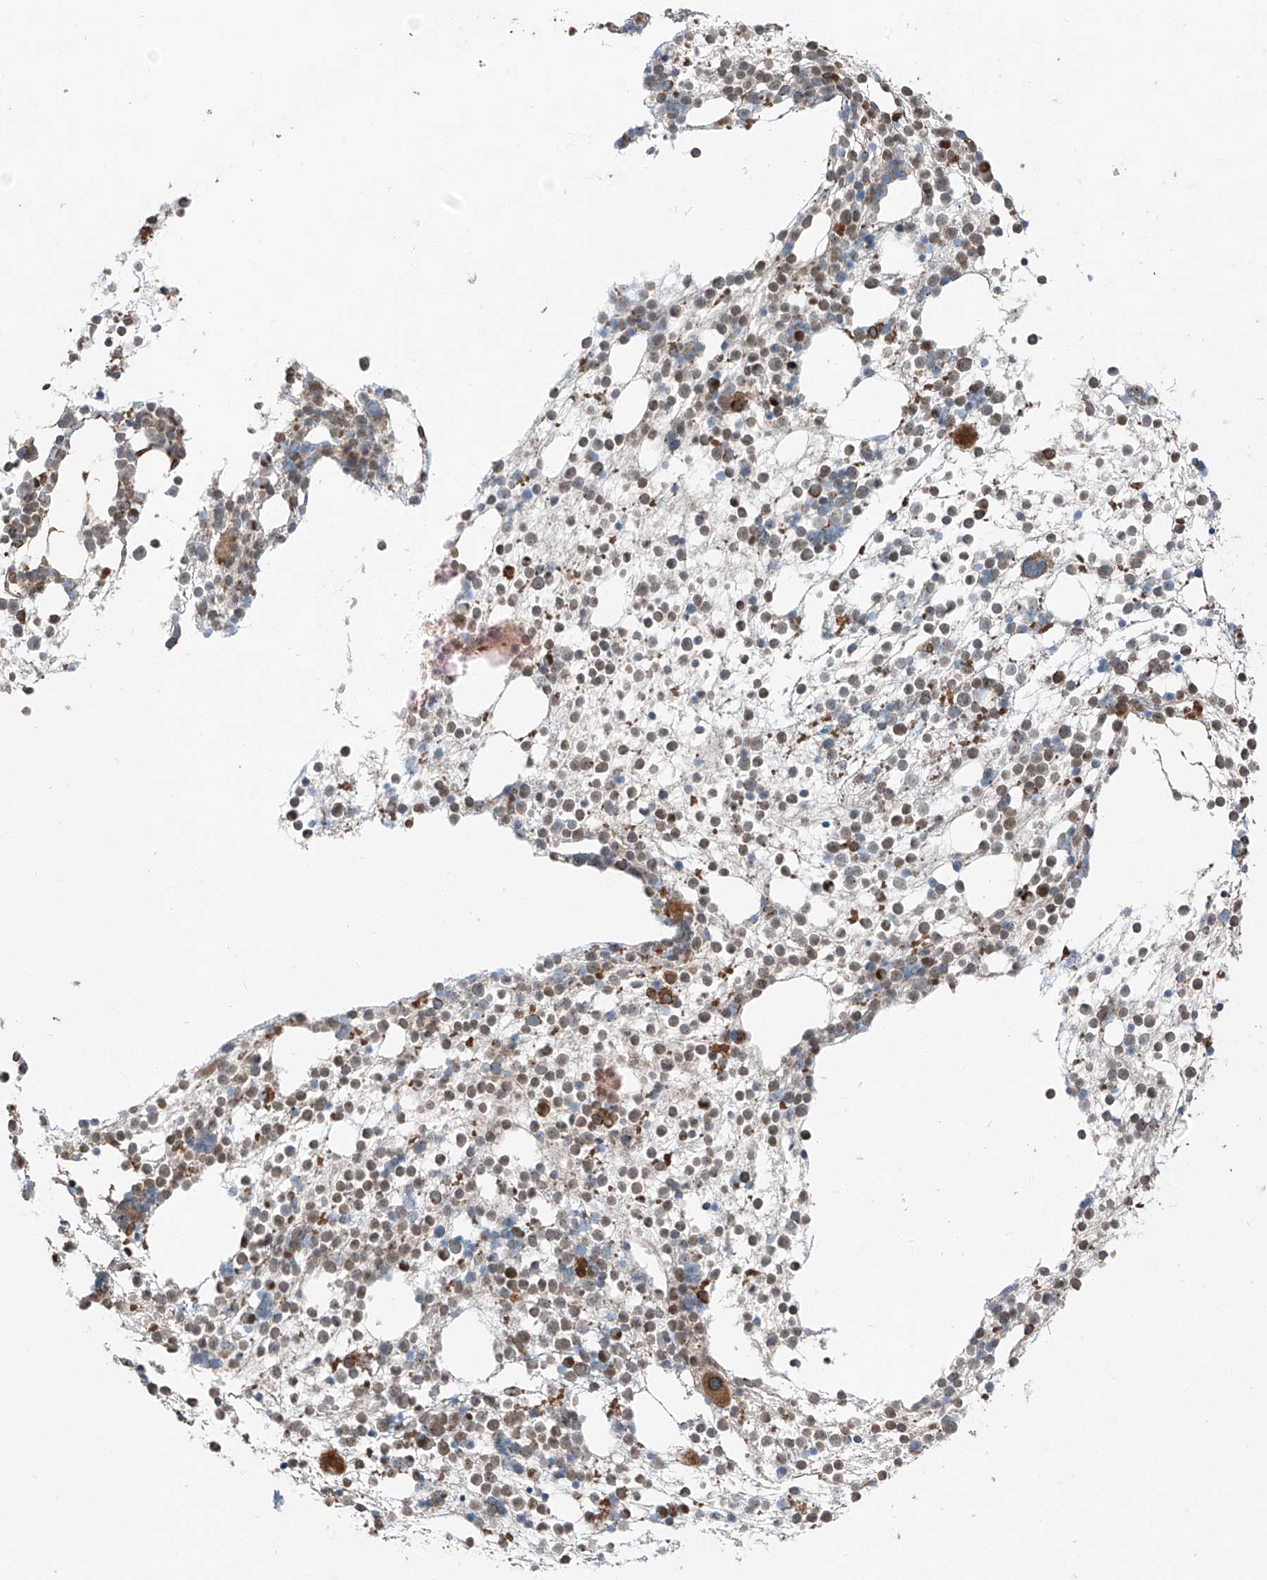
{"staining": {"intensity": "moderate", "quantity": ">75%", "location": "cytoplasmic/membranous,nuclear"}, "tissue": "bone marrow", "cell_type": "Hematopoietic cells", "image_type": "normal", "snomed": [{"axis": "morphology", "description": "Normal tissue, NOS"}, {"axis": "topography", "description": "Bone marrow"}], "caption": "Immunohistochemical staining of benign bone marrow demonstrates moderate cytoplasmic/membranous,nuclear protein staining in about >75% of hematopoietic cells. Nuclei are stained in blue.", "gene": "CEP162", "patient": {"sex": "male", "age": 54}}